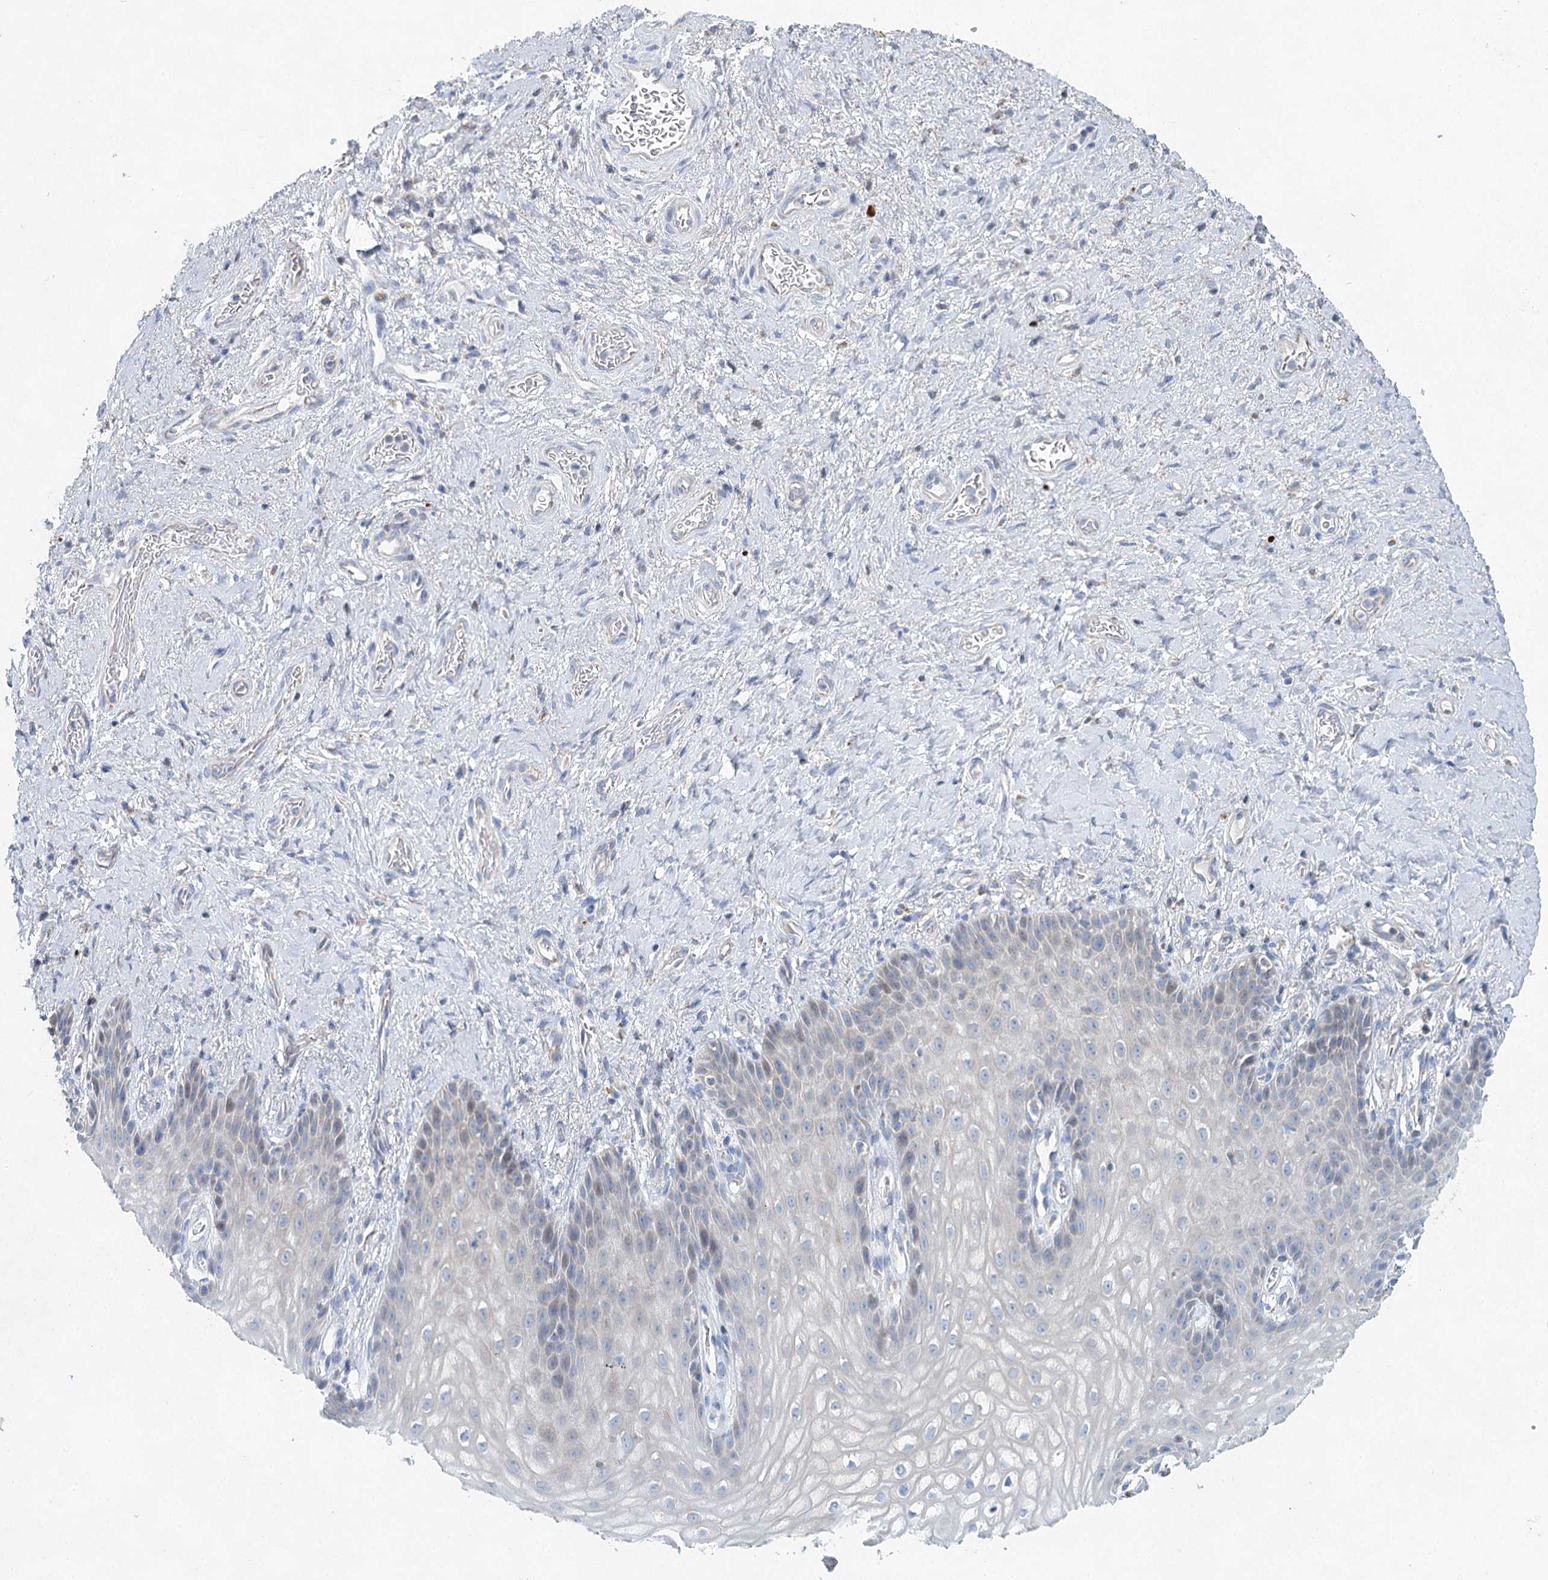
{"staining": {"intensity": "negative", "quantity": "none", "location": "none"}, "tissue": "vagina", "cell_type": "Squamous epithelial cells", "image_type": "normal", "snomed": [{"axis": "morphology", "description": "Normal tissue, NOS"}, {"axis": "topography", "description": "Vagina"}], "caption": "A micrograph of human vagina is negative for staining in squamous epithelial cells. The staining was performed using DAB (3,3'-diaminobenzidine) to visualize the protein expression in brown, while the nuclei were stained in blue with hematoxylin (Magnification: 20x).", "gene": "XPO6", "patient": {"sex": "female", "age": 60}}